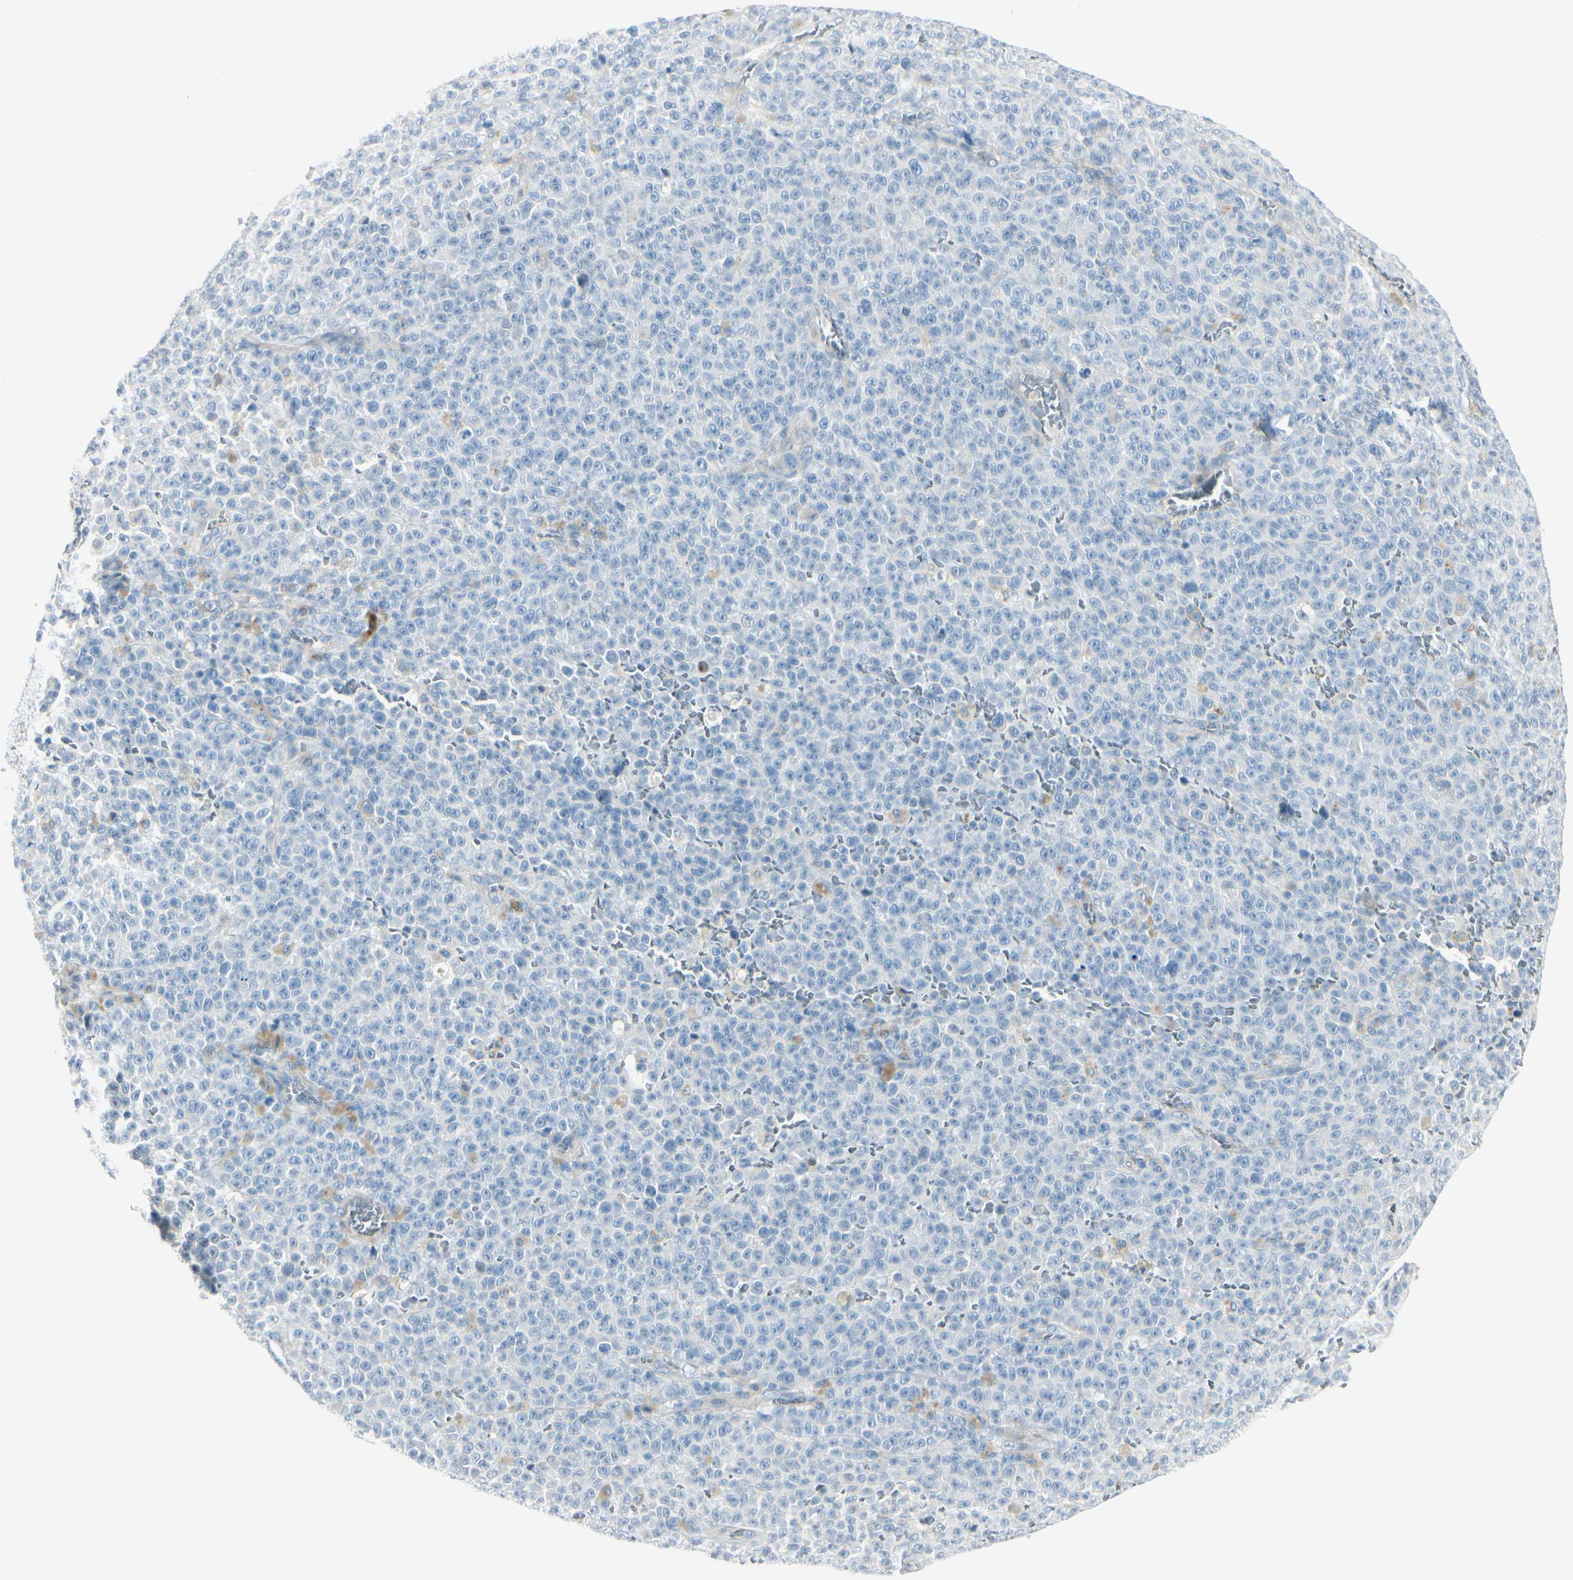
{"staining": {"intensity": "negative", "quantity": "none", "location": "none"}, "tissue": "melanoma", "cell_type": "Tumor cells", "image_type": "cancer", "snomed": [{"axis": "morphology", "description": "Malignant melanoma, NOS"}, {"axis": "topography", "description": "Skin"}], "caption": "DAB (3,3'-diaminobenzidine) immunohistochemical staining of melanoma shows no significant expression in tumor cells.", "gene": "CDHR5", "patient": {"sex": "female", "age": 82}}